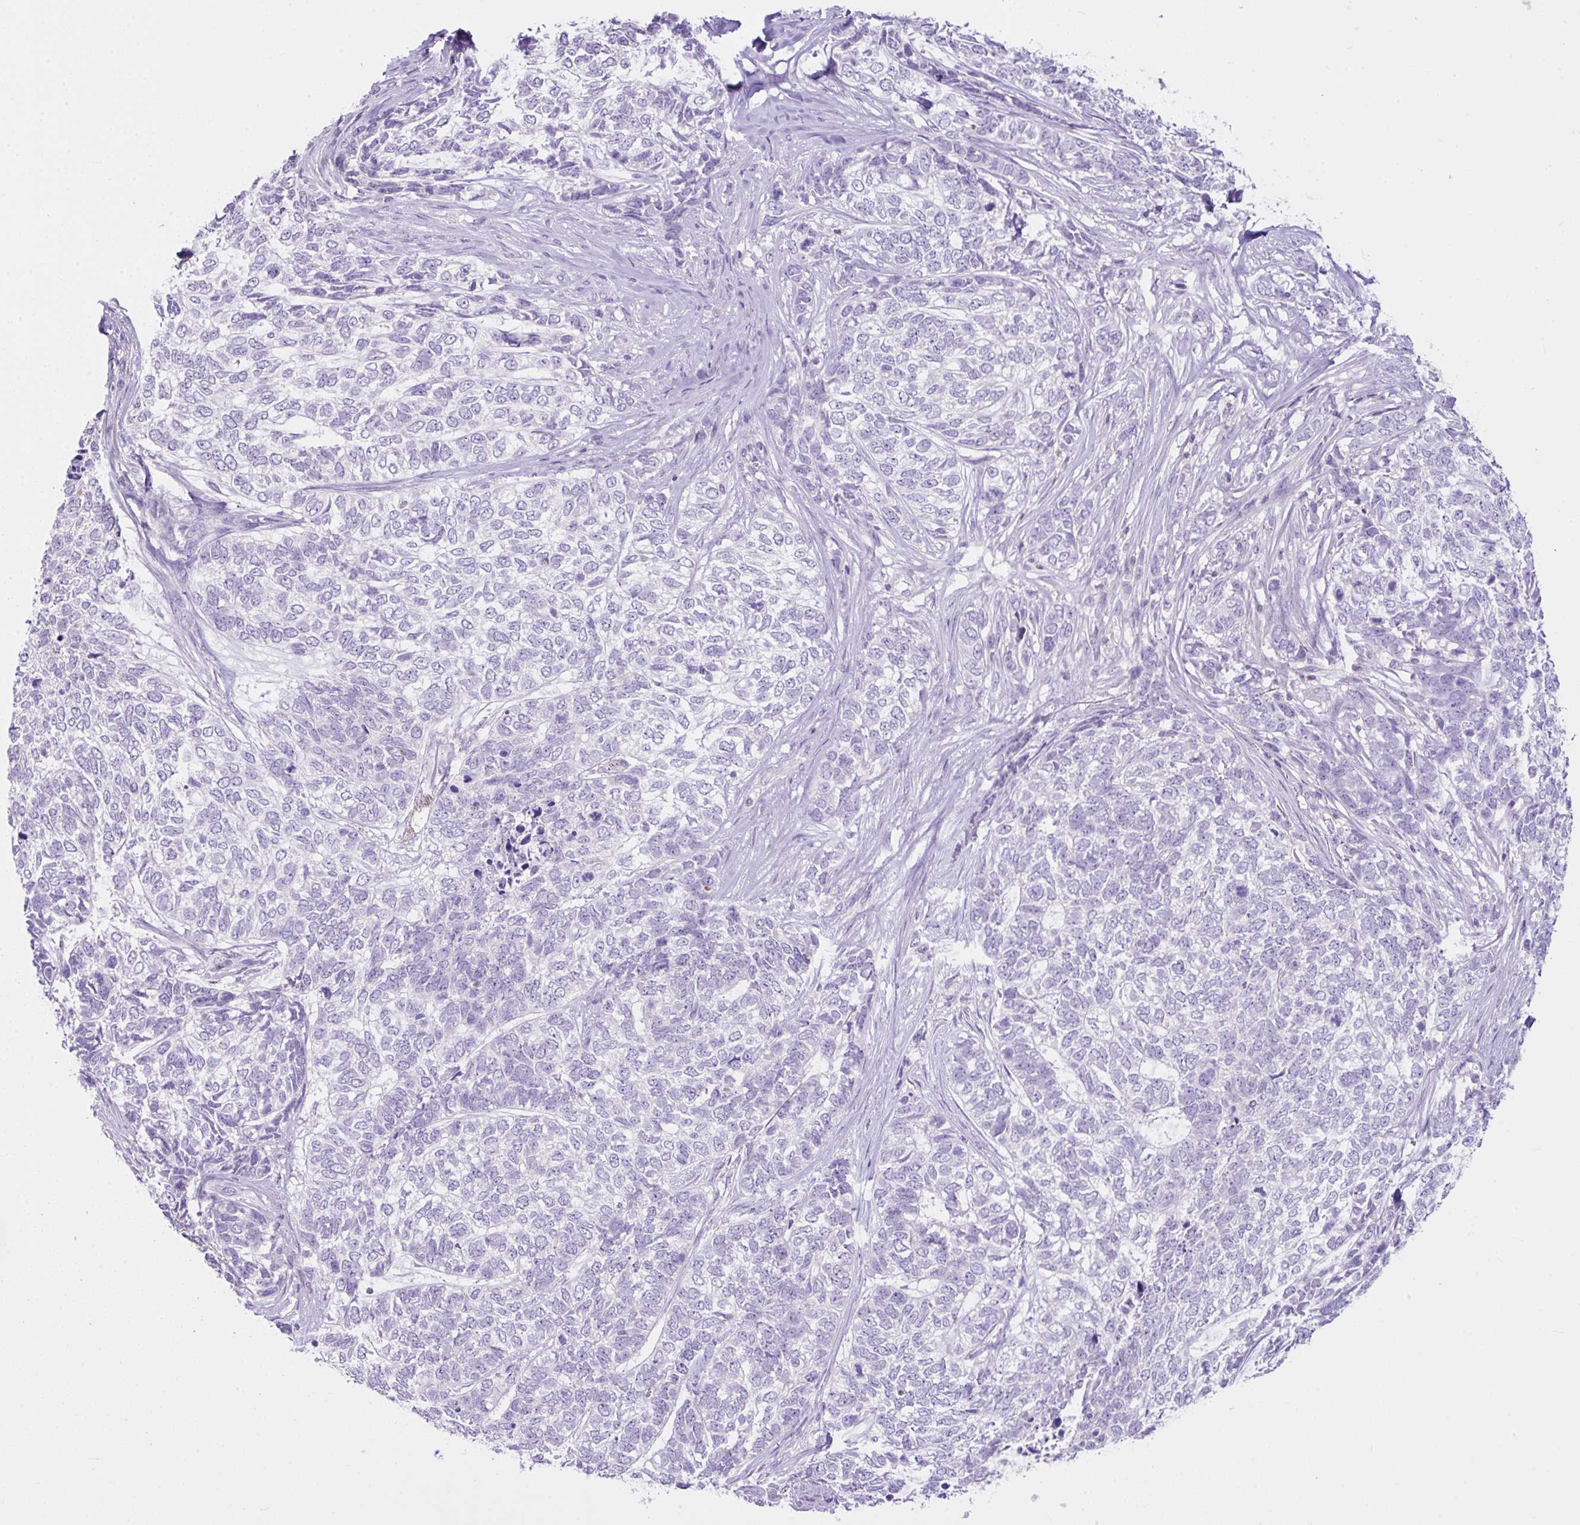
{"staining": {"intensity": "negative", "quantity": "none", "location": "none"}, "tissue": "skin cancer", "cell_type": "Tumor cells", "image_type": "cancer", "snomed": [{"axis": "morphology", "description": "Basal cell carcinoma"}, {"axis": "topography", "description": "Skin"}], "caption": "Skin cancer stained for a protein using immunohistochemistry (IHC) demonstrates no positivity tumor cells.", "gene": "D2HGDH", "patient": {"sex": "female", "age": 65}}